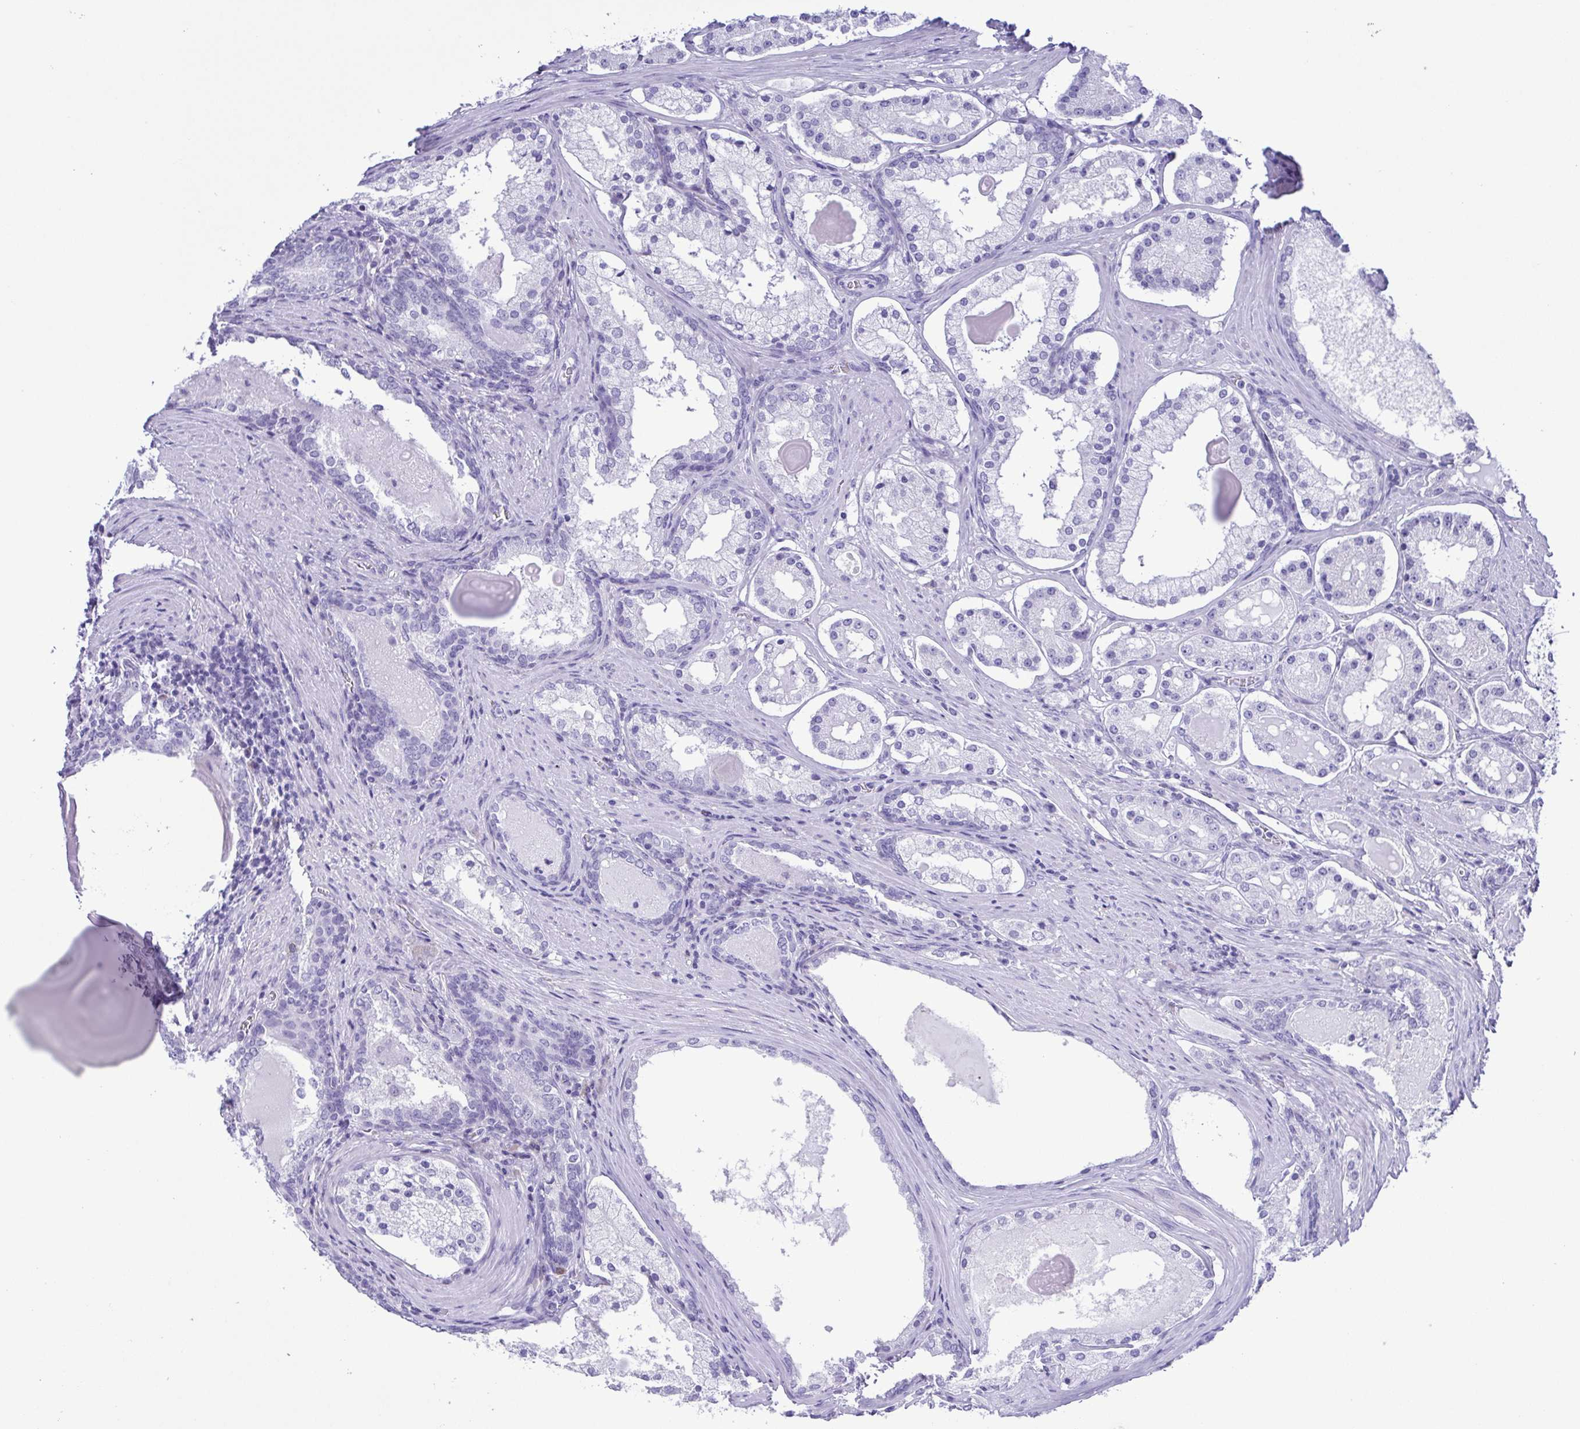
{"staining": {"intensity": "negative", "quantity": "none", "location": "none"}, "tissue": "prostate cancer", "cell_type": "Tumor cells", "image_type": "cancer", "snomed": [{"axis": "morphology", "description": "Adenocarcinoma, Low grade"}, {"axis": "topography", "description": "Prostate"}], "caption": "Tumor cells are negative for protein expression in human low-grade adenocarcinoma (prostate).", "gene": "PAK3", "patient": {"sex": "male", "age": 57}}